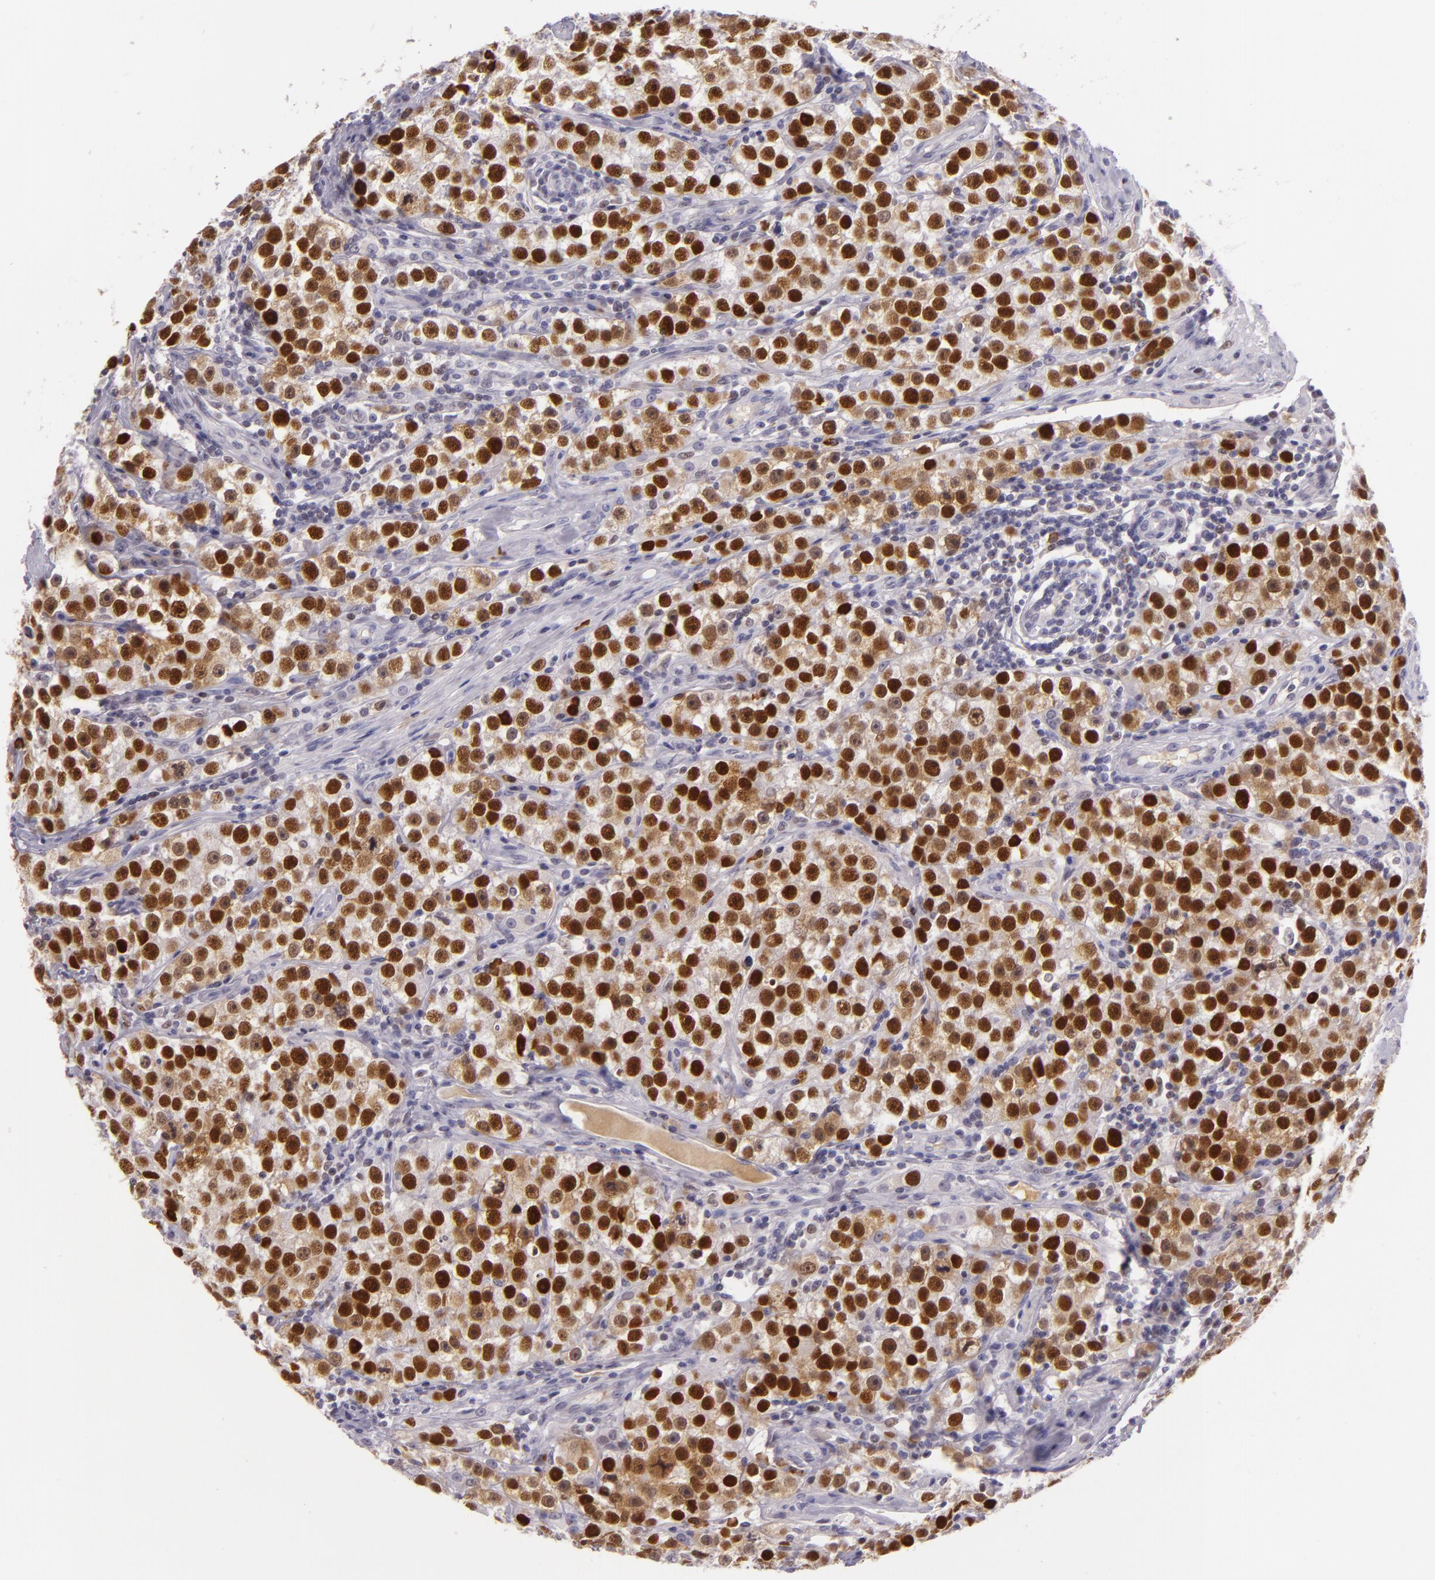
{"staining": {"intensity": "strong", "quantity": ">75%", "location": "nuclear"}, "tissue": "testis cancer", "cell_type": "Tumor cells", "image_type": "cancer", "snomed": [{"axis": "morphology", "description": "Seminoma, NOS"}, {"axis": "topography", "description": "Testis"}], "caption": "A high-resolution histopathology image shows IHC staining of testis cancer (seminoma), which demonstrates strong nuclear staining in about >75% of tumor cells.", "gene": "CHEK2", "patient": {"sex": "male", "age": 32}}